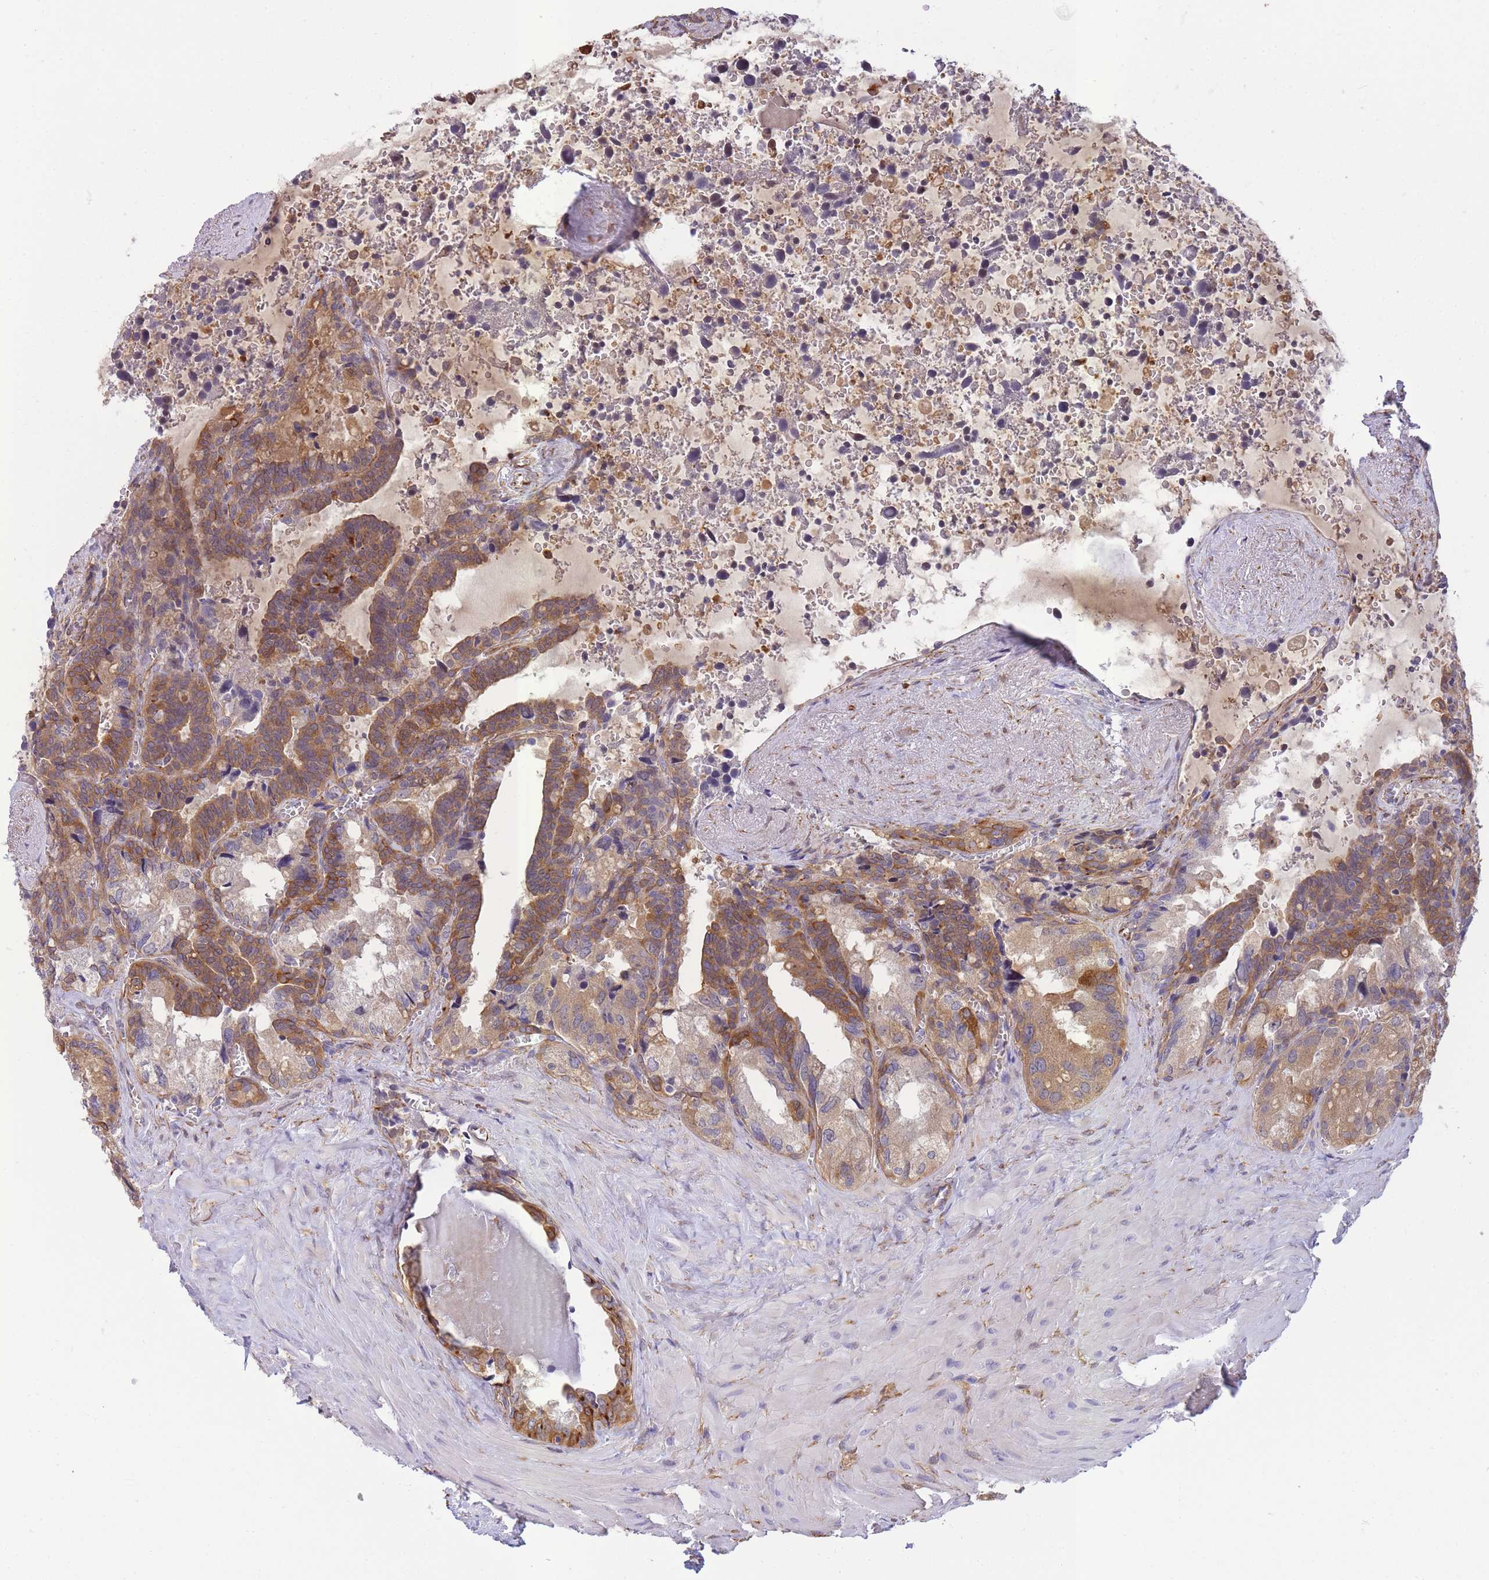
{"staining": {"intensity": "moderate", "quantity": ">75%", "location": "cytoplasmic/membranous"}, "tissue": "seminal vesicle", "cell_type": "Glandular cells", "image_type": "normal", "snomed": [{"axis": "morphology", "description": "Normal tissue, NOS"}, {"axis": "topography", "description": "Seminal veicle"}], "caption": "This is a micrograph of immunohistochemistry staining of benign seminal vesicle, which shows moderate staining in the cytoplasmic/membranous of glandular cells.", "gene": "ECPAS", "patient": {"sex": "male", "age": 68}}